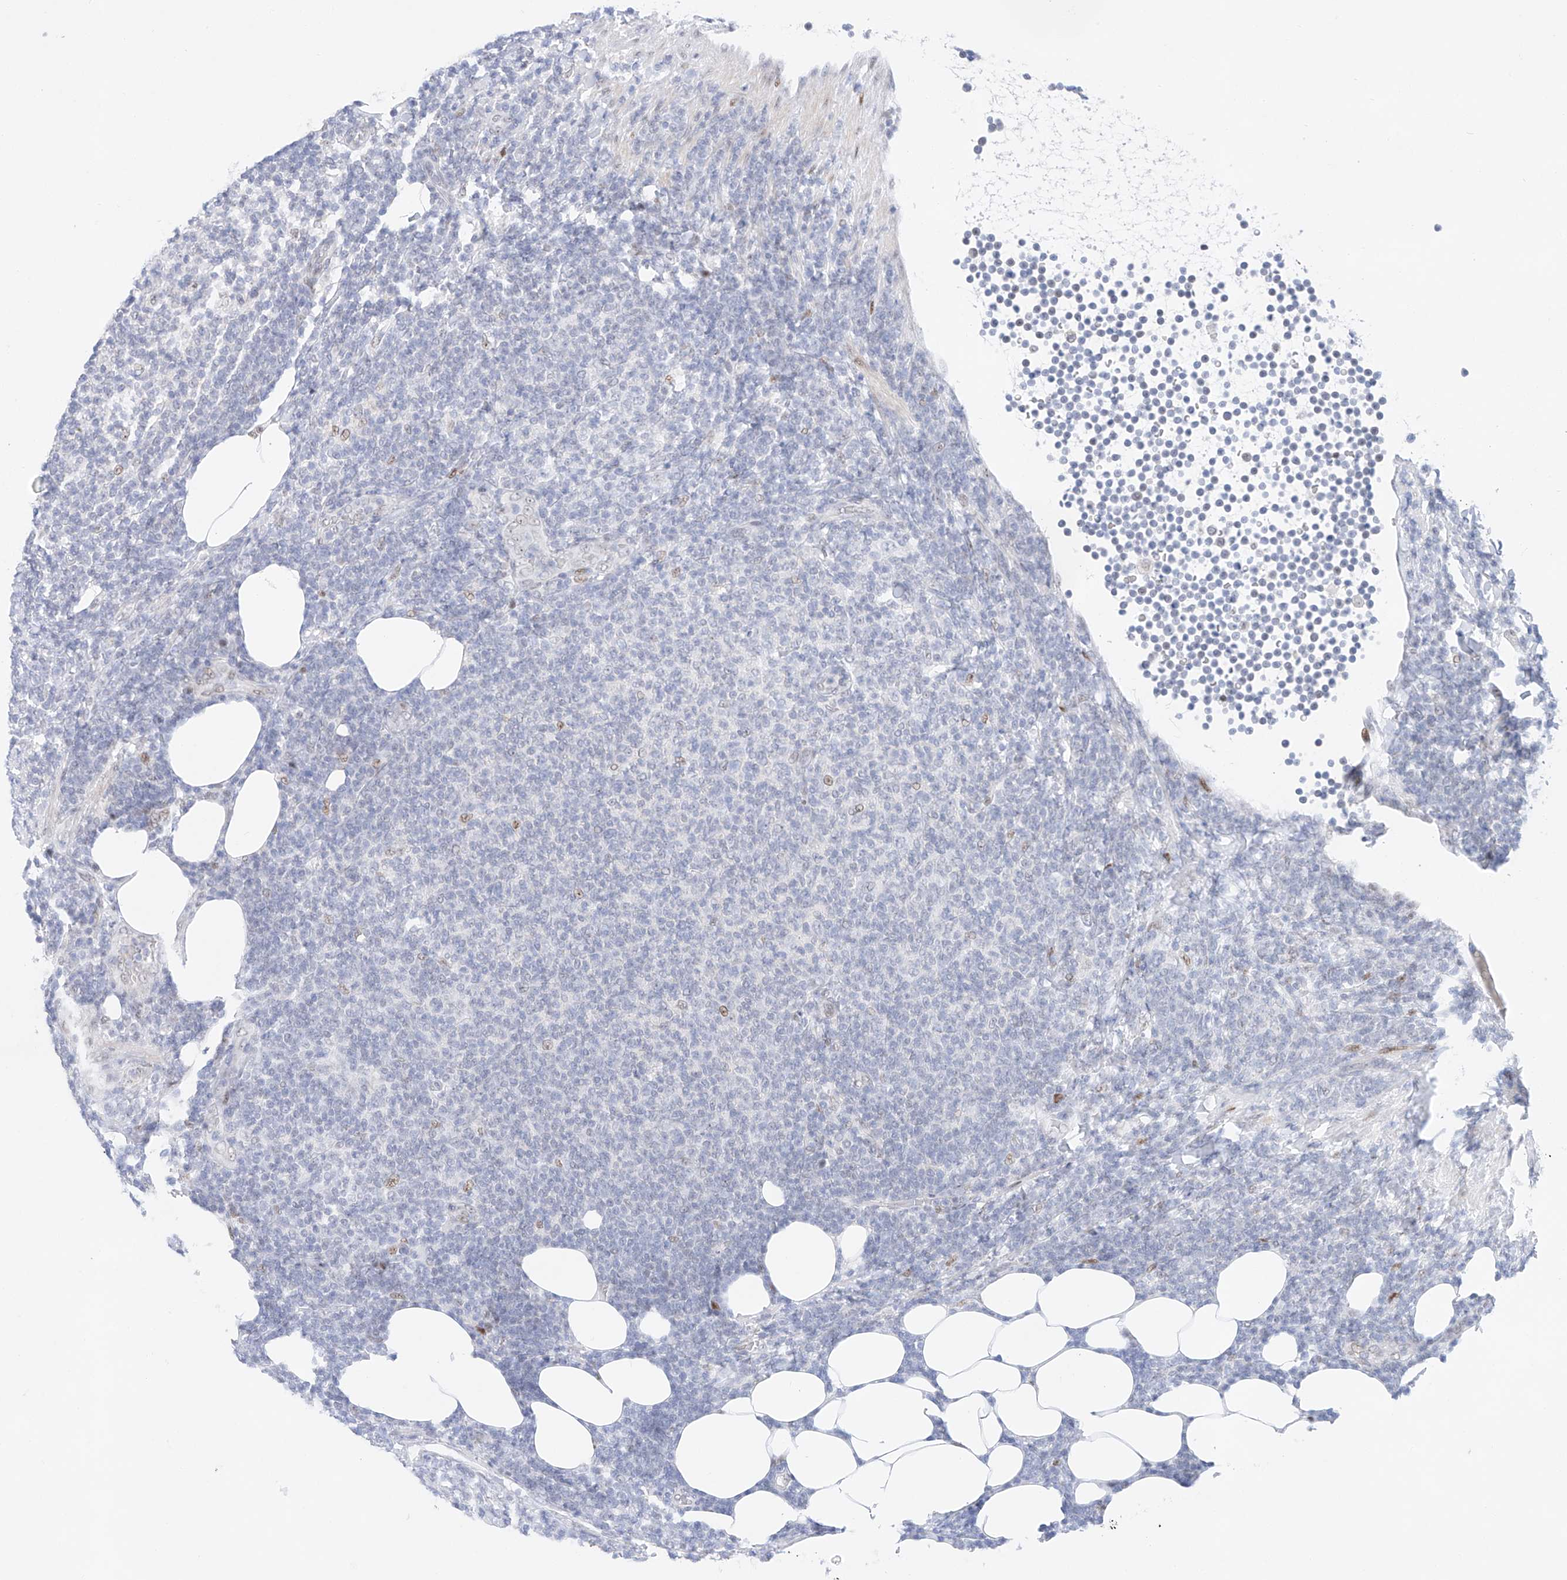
{"staining": {"intensity": "negative", "quantity": "none", "location": "none"}, "tissue": "lymphoma", "cell_type": "Tumor cells", "image_type": "cancer", "snomed": [{"axis": "morphology", "description": "Malignant lymphoma, non-Hodgkin's type, Low grade"}, {"axis": "topography", "description": "Lymph node"}], "caption": "DAB (3,3'-diaminobenzidine) immunohistochemical staining of lymphoma demonstrates no significant staining in tumor cells.", "gene": "NT5C3B", "patient": {"sex": "male", "age": 66}}